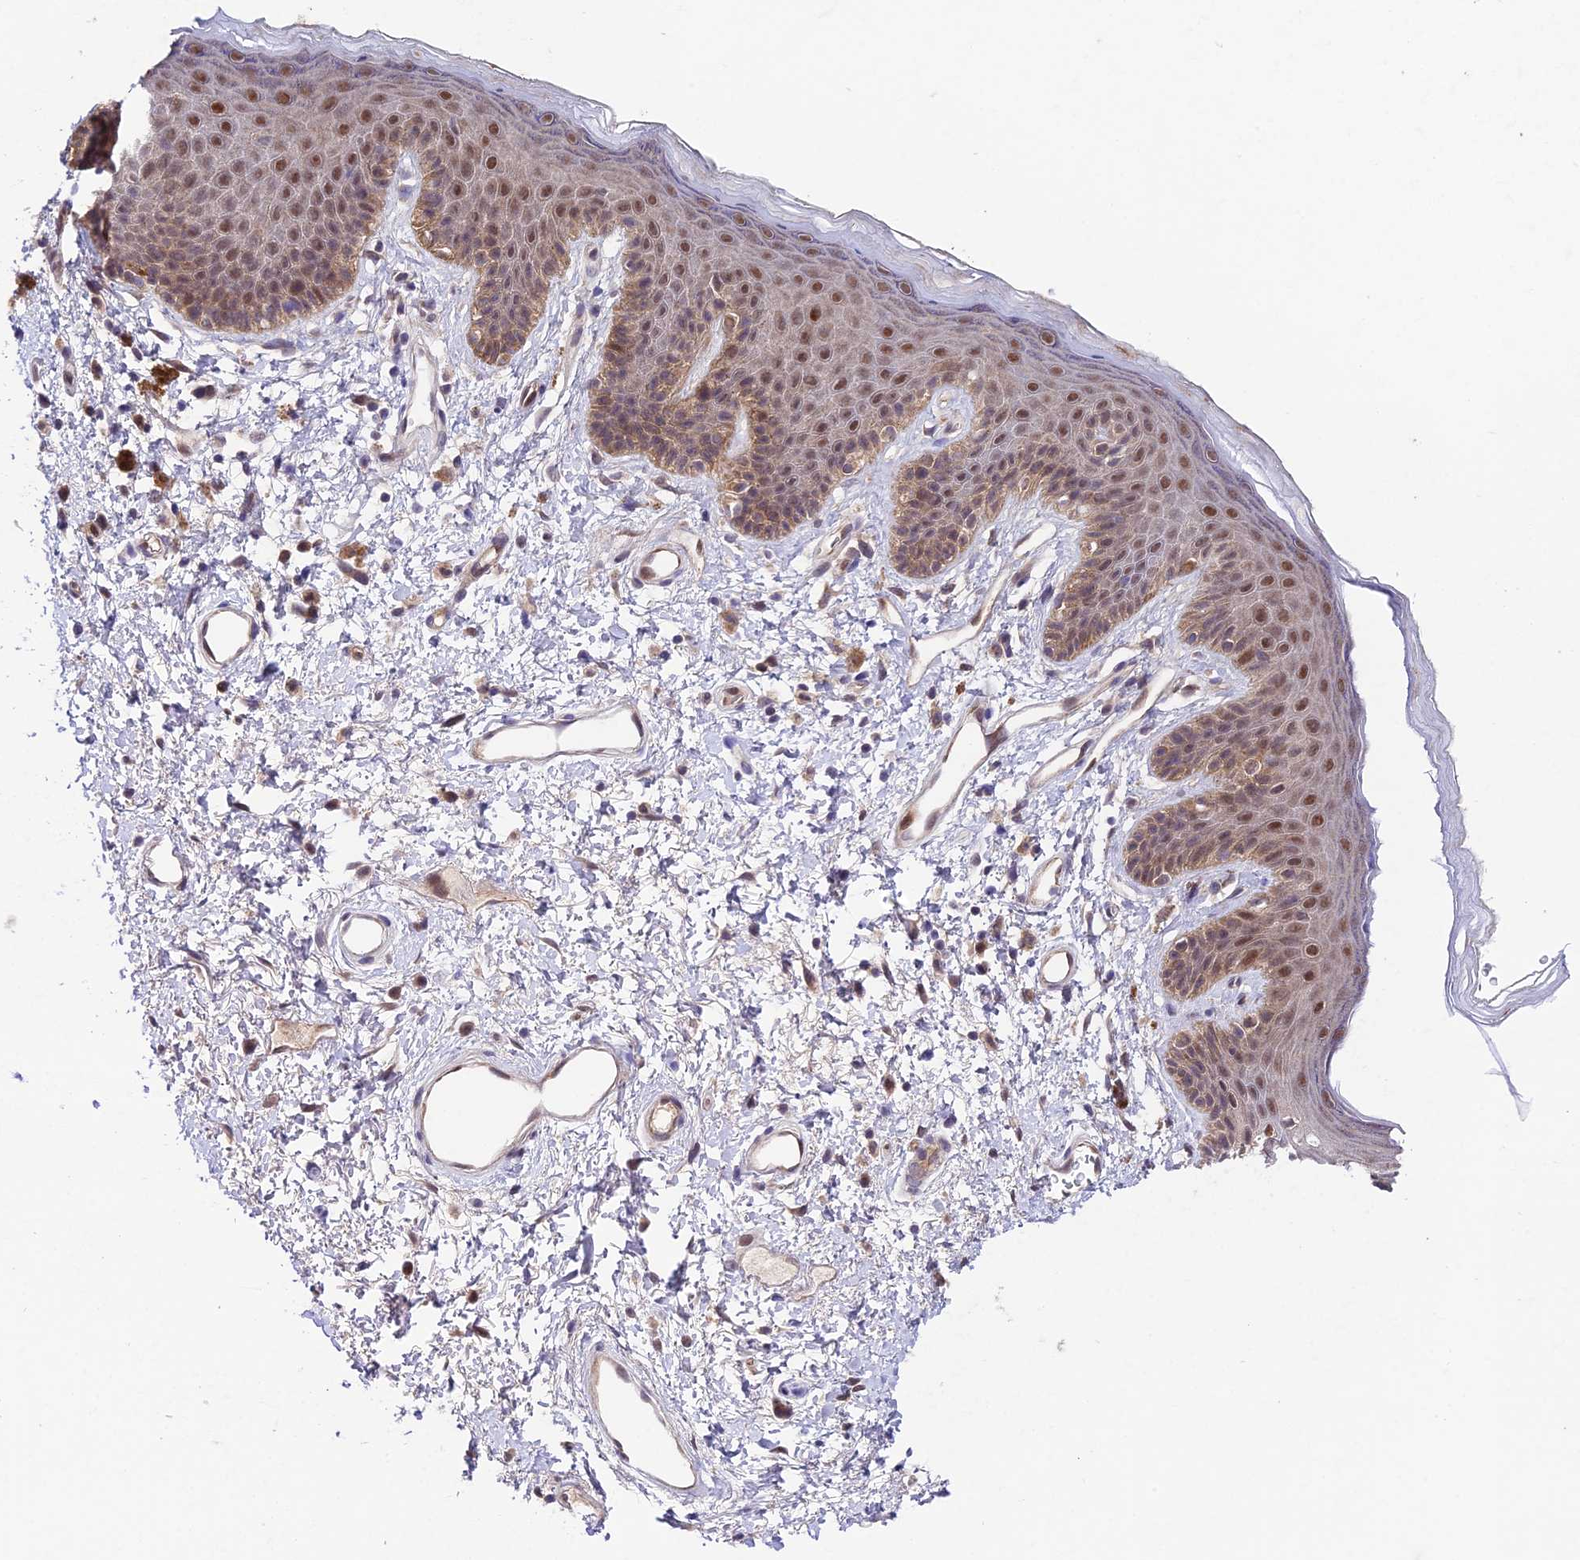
{"staining": {"intensity": "moderate", "quantity": ">75%", "location": "nuclear"}, "tissue": "skin", "cell_type": "Epidermal cells", "image_type": "normal", "snomed": [{"axis": "morphology", "description": "Normal tissue, NOS"}, {"axis": "topography", "description": "Anal"}], "caption": "DAB immunohistochemical staining of normal skin displays moderate nuclear protein positivity in about >75% of epidermal cells. (Stains: DAB in brown, nuclei in blue, Microscopy: brightfield microscopy at high magnification).", "gene": "TRIM40", "patient": {"sex": "female", "age": 46}}